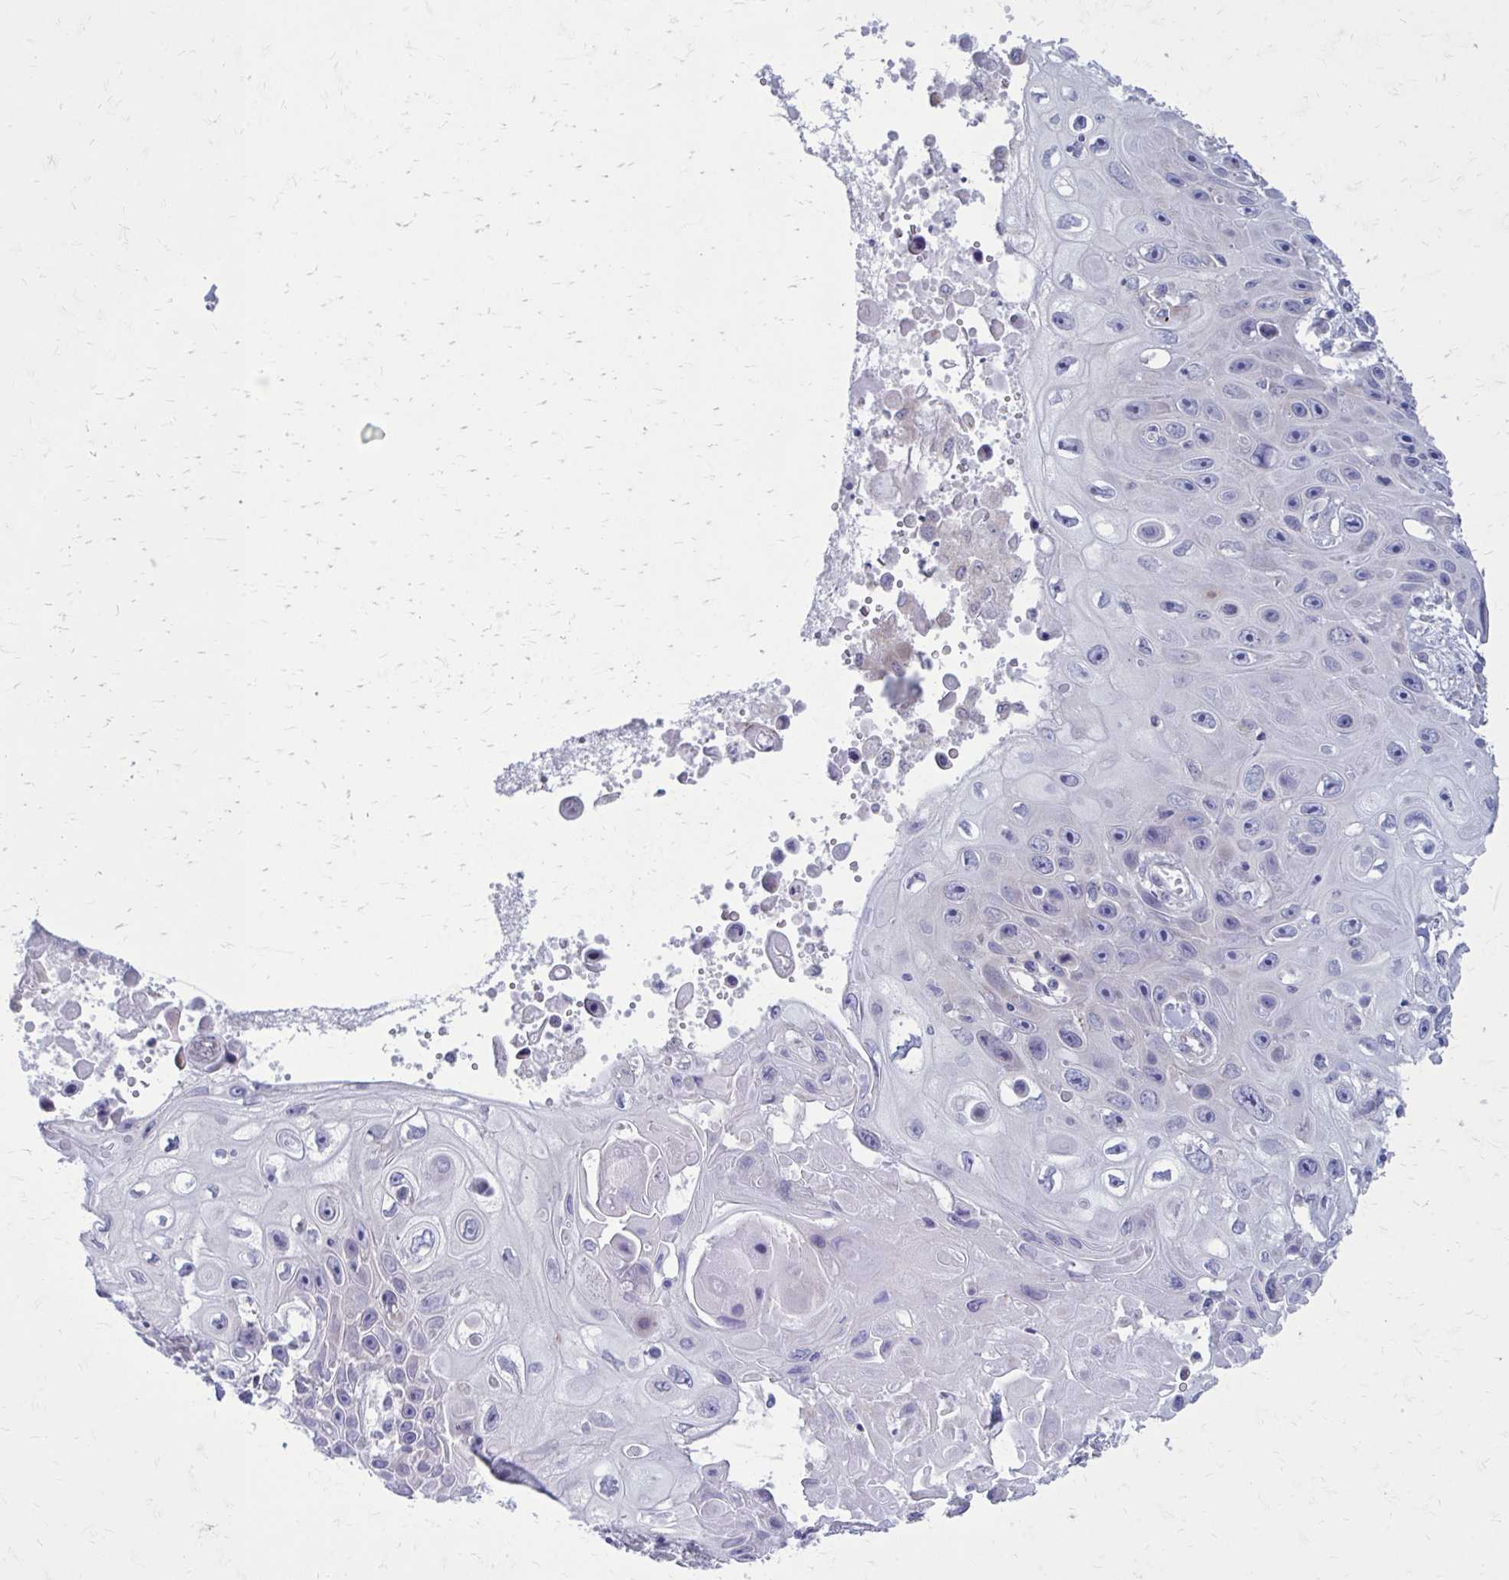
{"staining": {"intensity": "negative", "quantity": "none", "location": "none"}, "tissue": "skin cancer", "cell_type": "Tumor cells", "image_type": "cancer", "snomed": [{"axis": "morphology", "description": "Squamous cell carcinoma, NOS"}, {"axis": "topography", "description": "Skin"}], "caption": "This is an immunohistochemistry (IHC) histopathology image of human skin squamous cell carcinoma. There is no positivity in tumor cells.", "gene": "GIGYF2", "patient": {"sex": "male", "age": 82}}